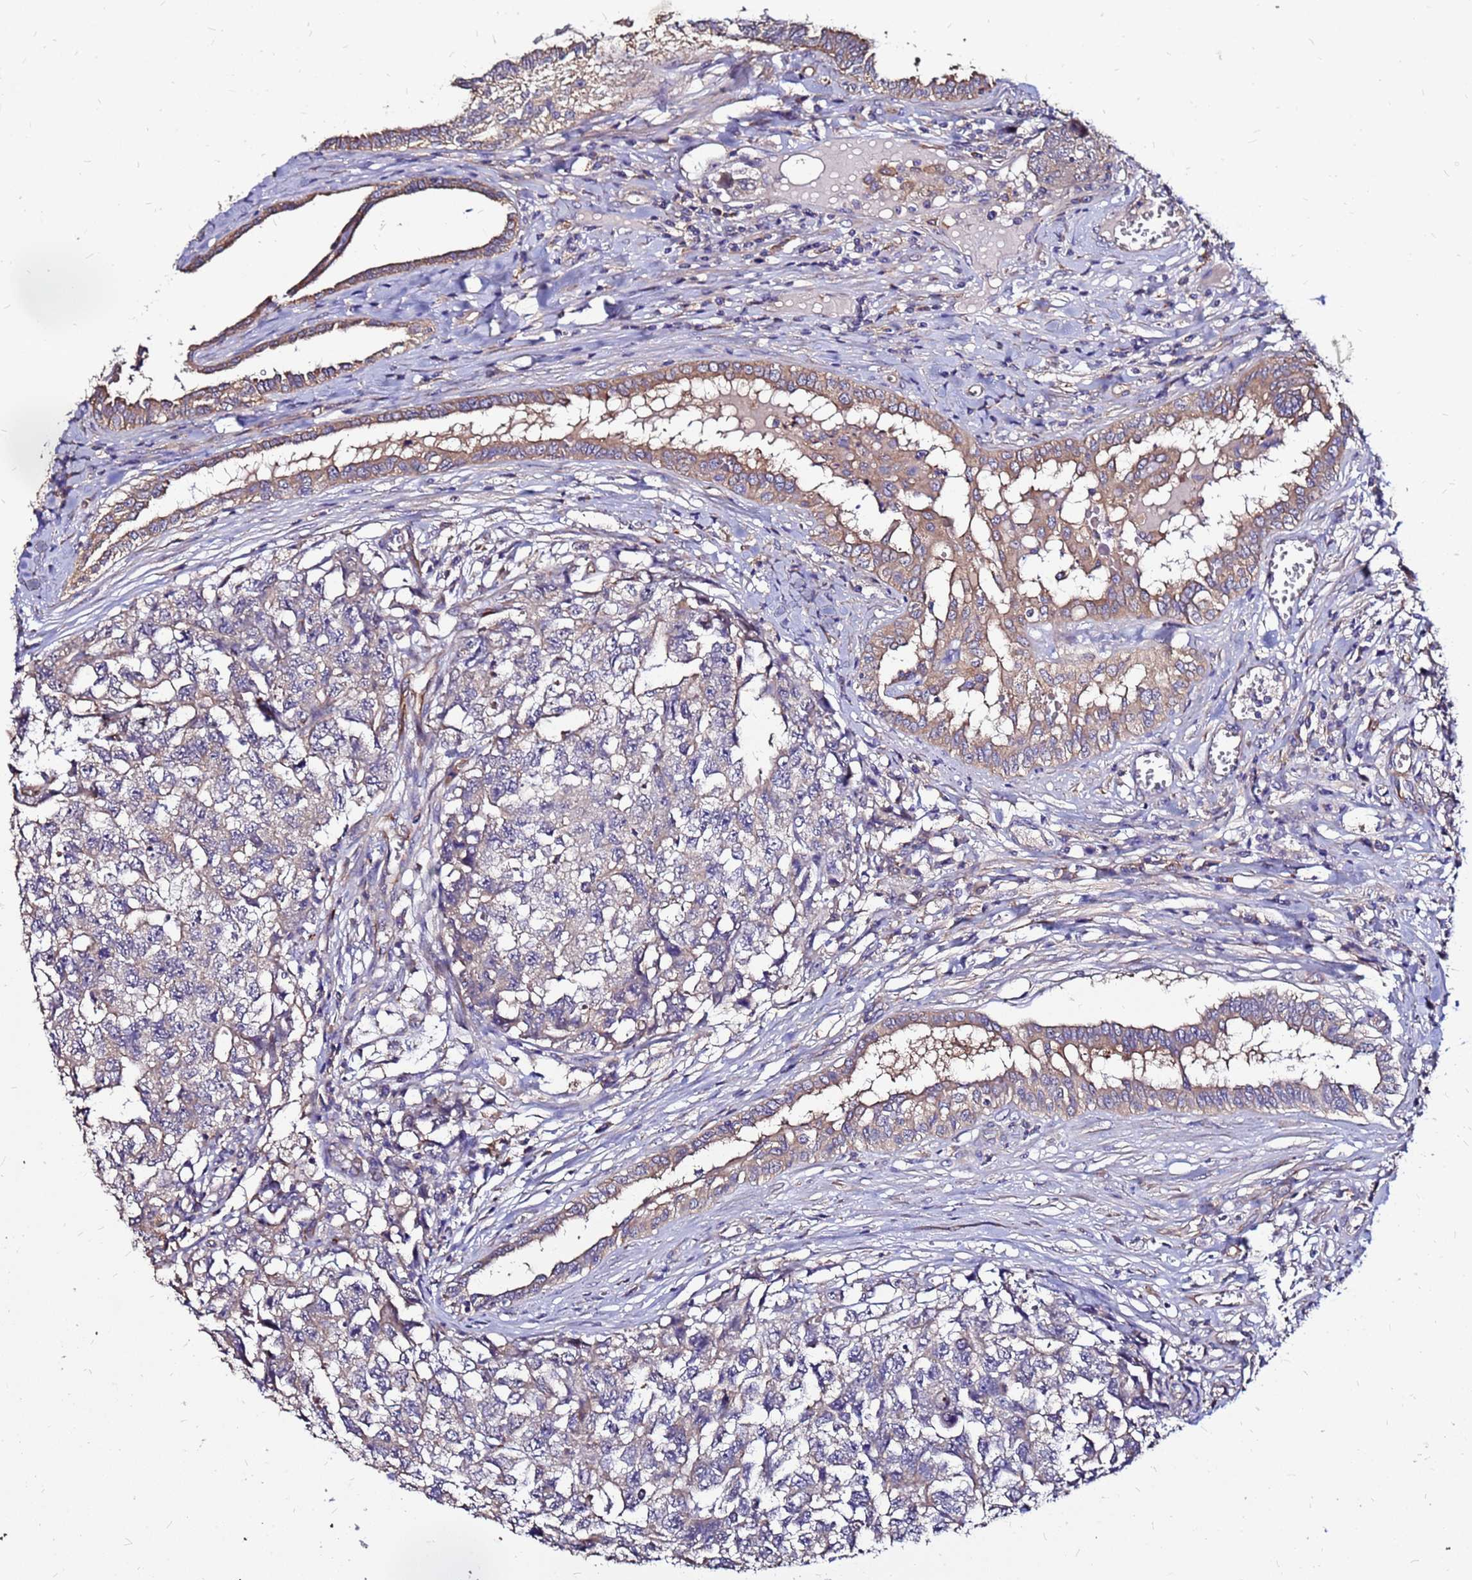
{"staining": {"intensity": "weak", "quantity": "<25%", "location": "cytoplasmic/membranous"}, "tissue": "testis cancer", "cell_type": "Tumor cells", "image_type": "cancer", "snomed": [{"axis": "morphology", "description": "Carcinoma, Embryonal, NOS"}, {"axis": "topography", "description": "Testis"}], "caption": "This is a micrograph of immunohistochemistry staining of embryonal carcinoma (testis), which shows no positivity in tumor cells.", "gene": "ARHGEF5", "patient": {"sex": "male", "age": 31}}